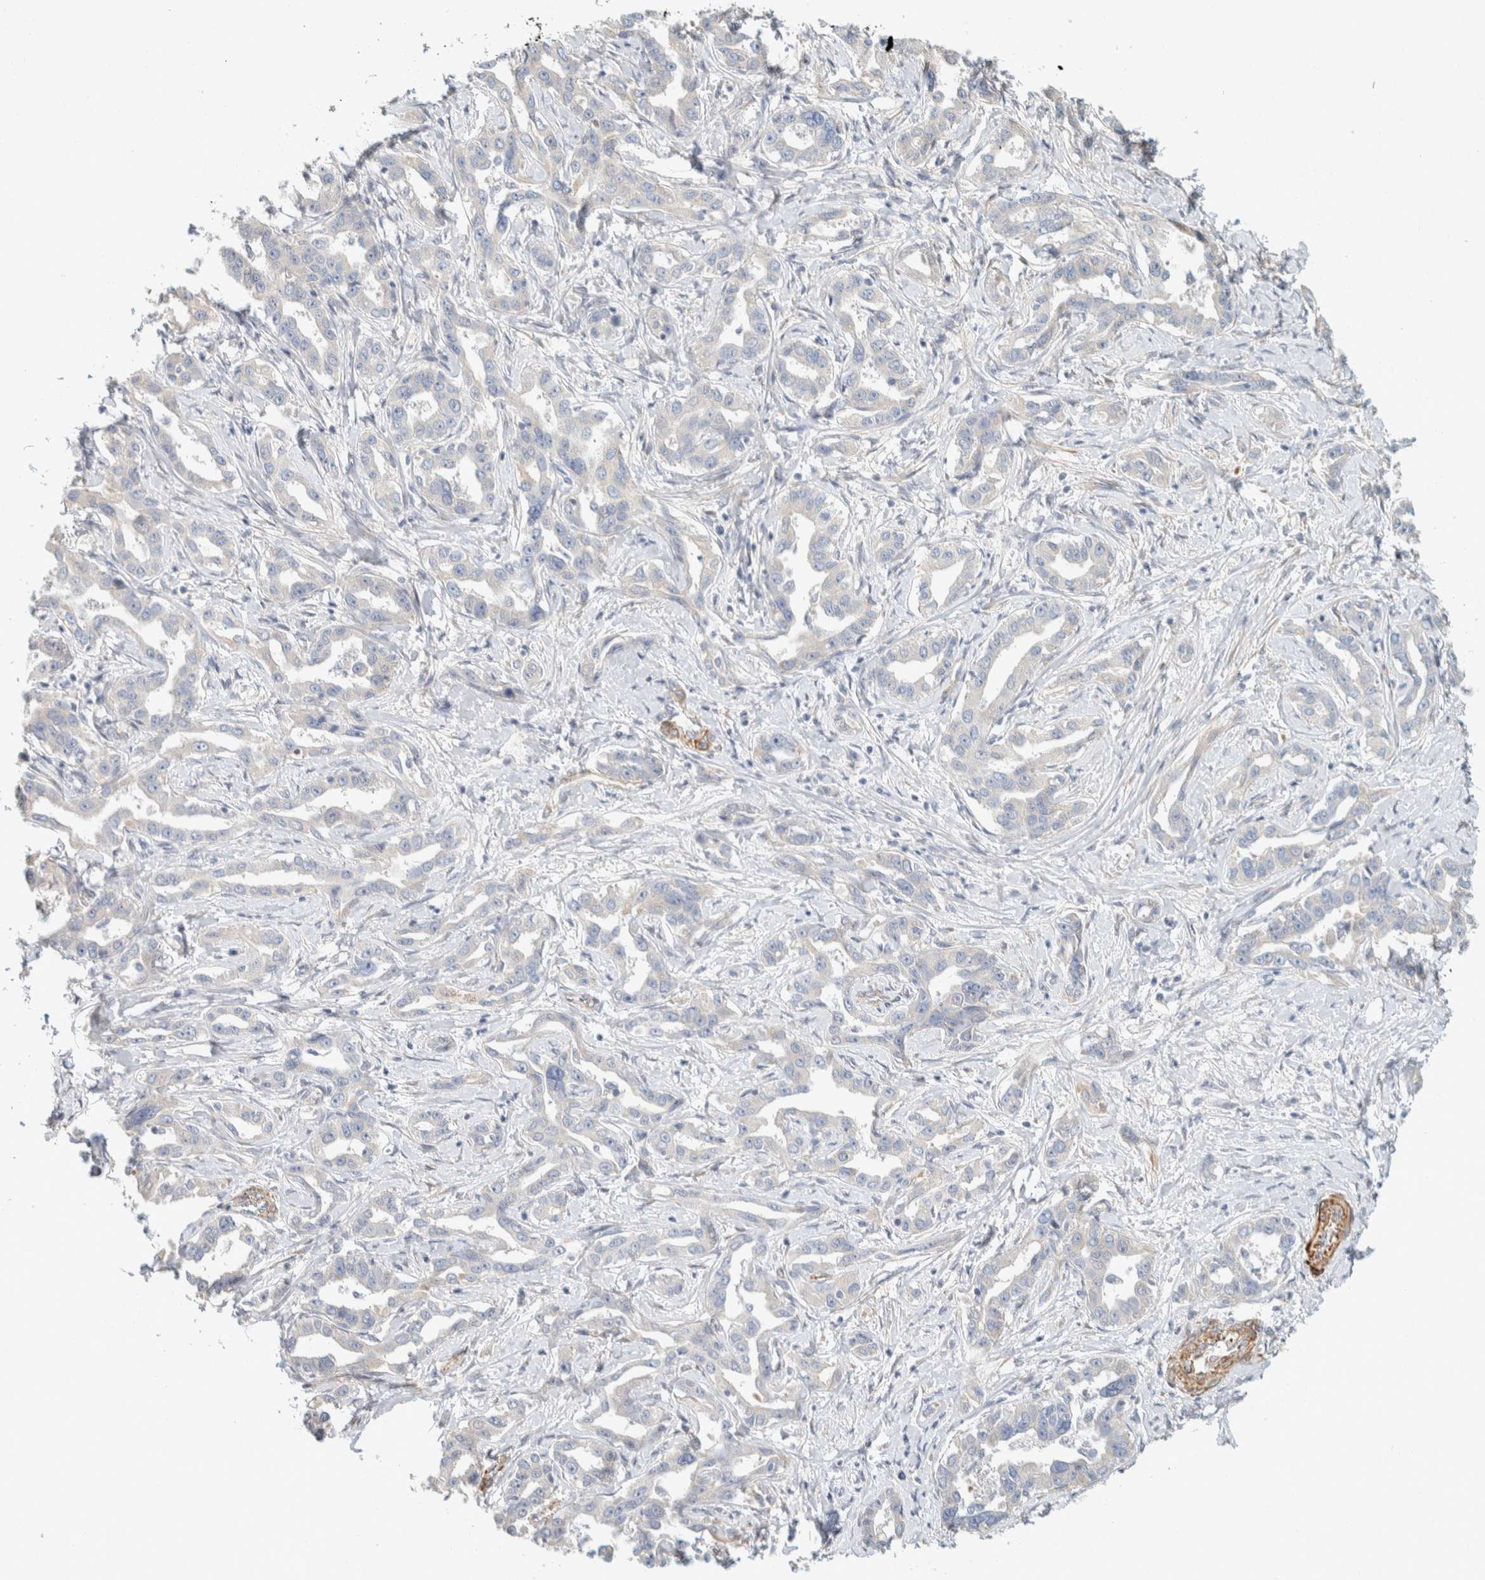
{"staining": {"intensity": "negative", "quantity": "none", "location": "none"}, "tissue": "liver cancer", "cell_type": "Tumor cells", "image_type": "cancer", "snomed": [{"axis": "morphology", "description": "Cholangiocarcinoma"}, {"axis": "topography", "description": "Liver"}], "caption": "This is an immunohistochemistry (IHC) histopathology image of human cholangiocarcinoma (liver). There is no positivity in tumor cells.", "gene": "CDR2", "patient": {"sex": "male", "age": 59}}